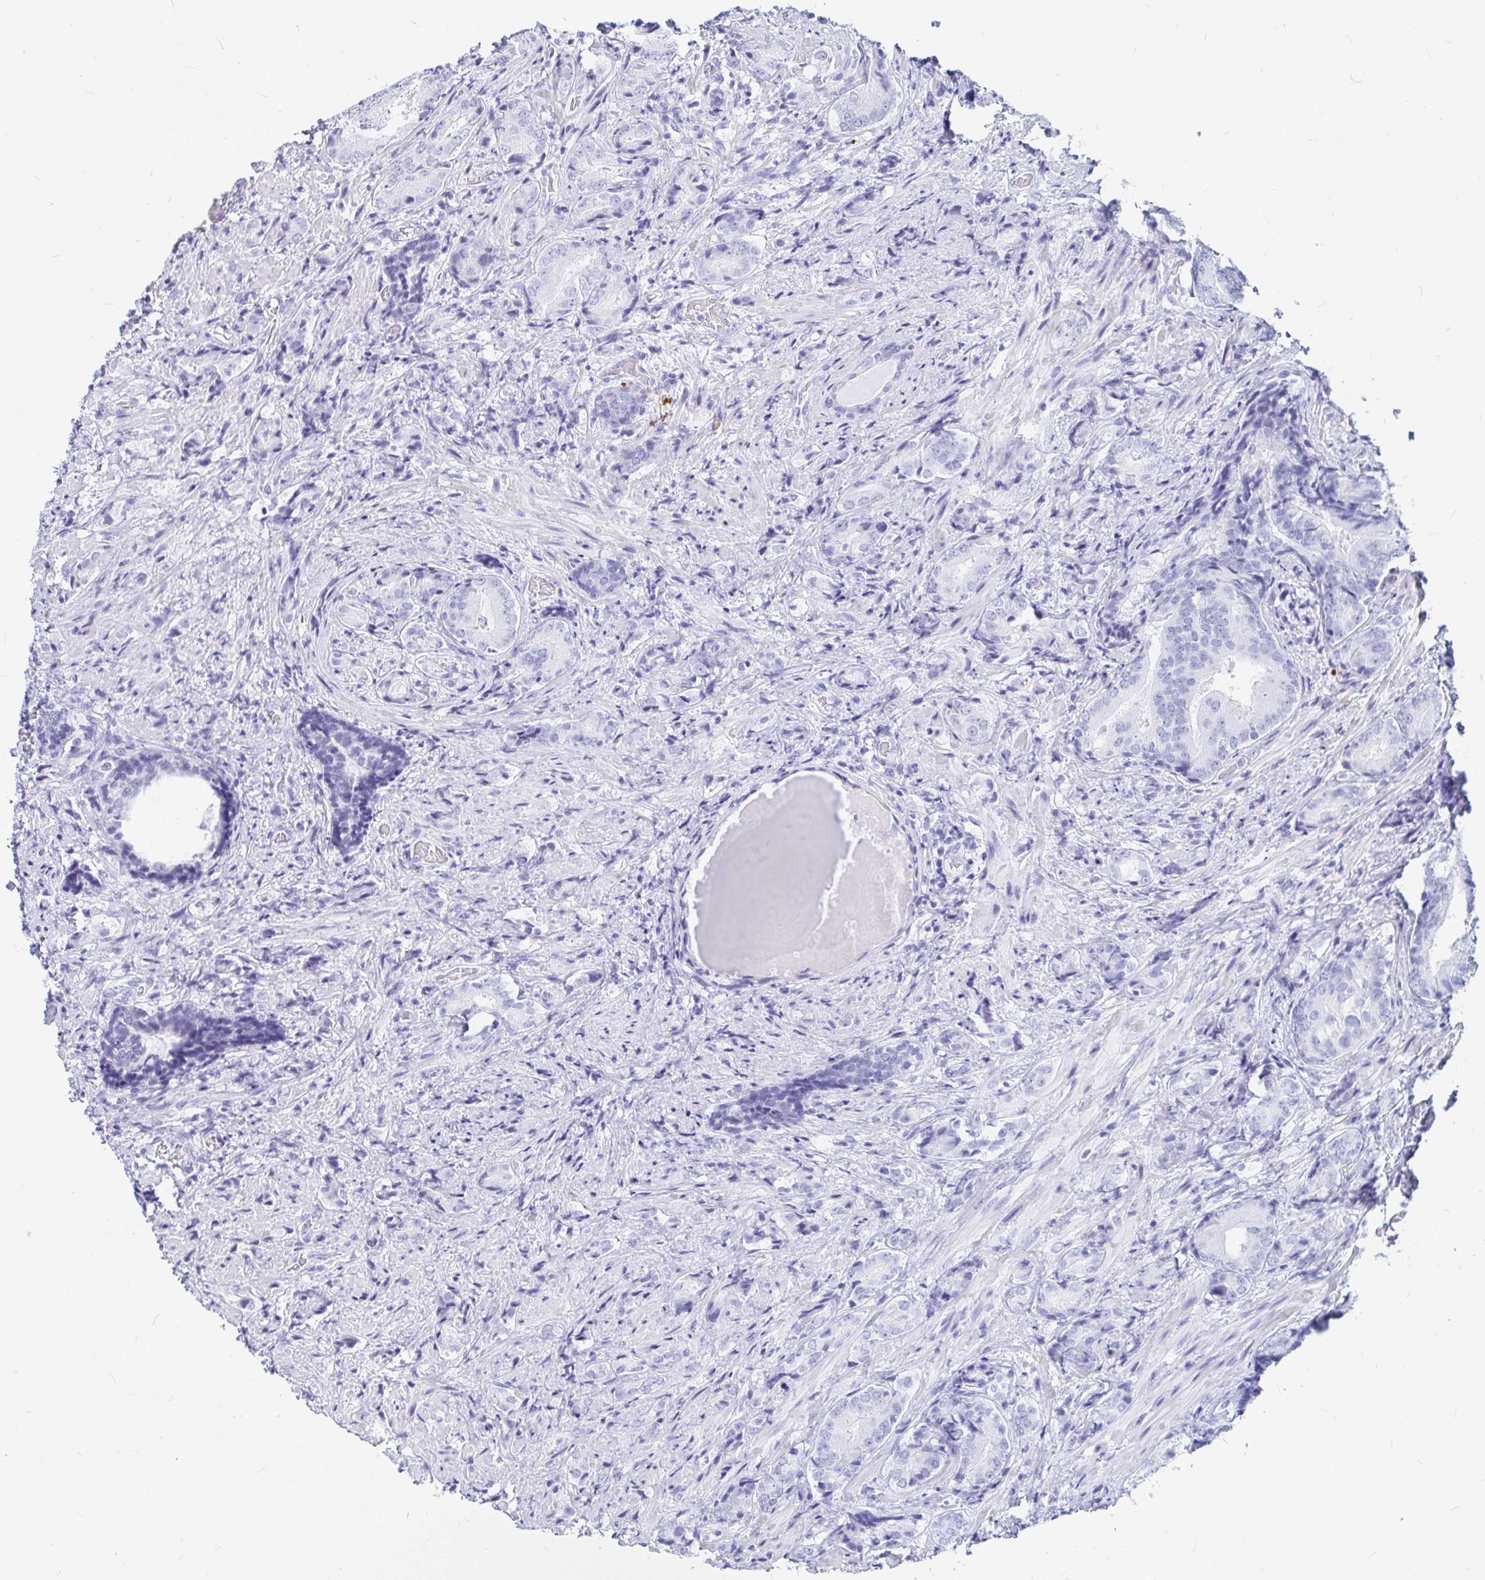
{"staining": {"intensity": "negative", "quantity": "none", "location": "none"}, "tissue": "prostate cancer", "cell_type": "Tumor cells", "image_type": "cancer", "snomed": [{"axis": "morphology", "description": "Adenocarcinoma, High grade"}, {"axis": "topography", "description": "Prostate"}], "caption": "This is an immunohistochemistry (IHC) histopathology image of human prostate cancer. There is no expression in tumor cells.", "gene": "OR5J2", "patient": {"sex": "male", "age": 62}}